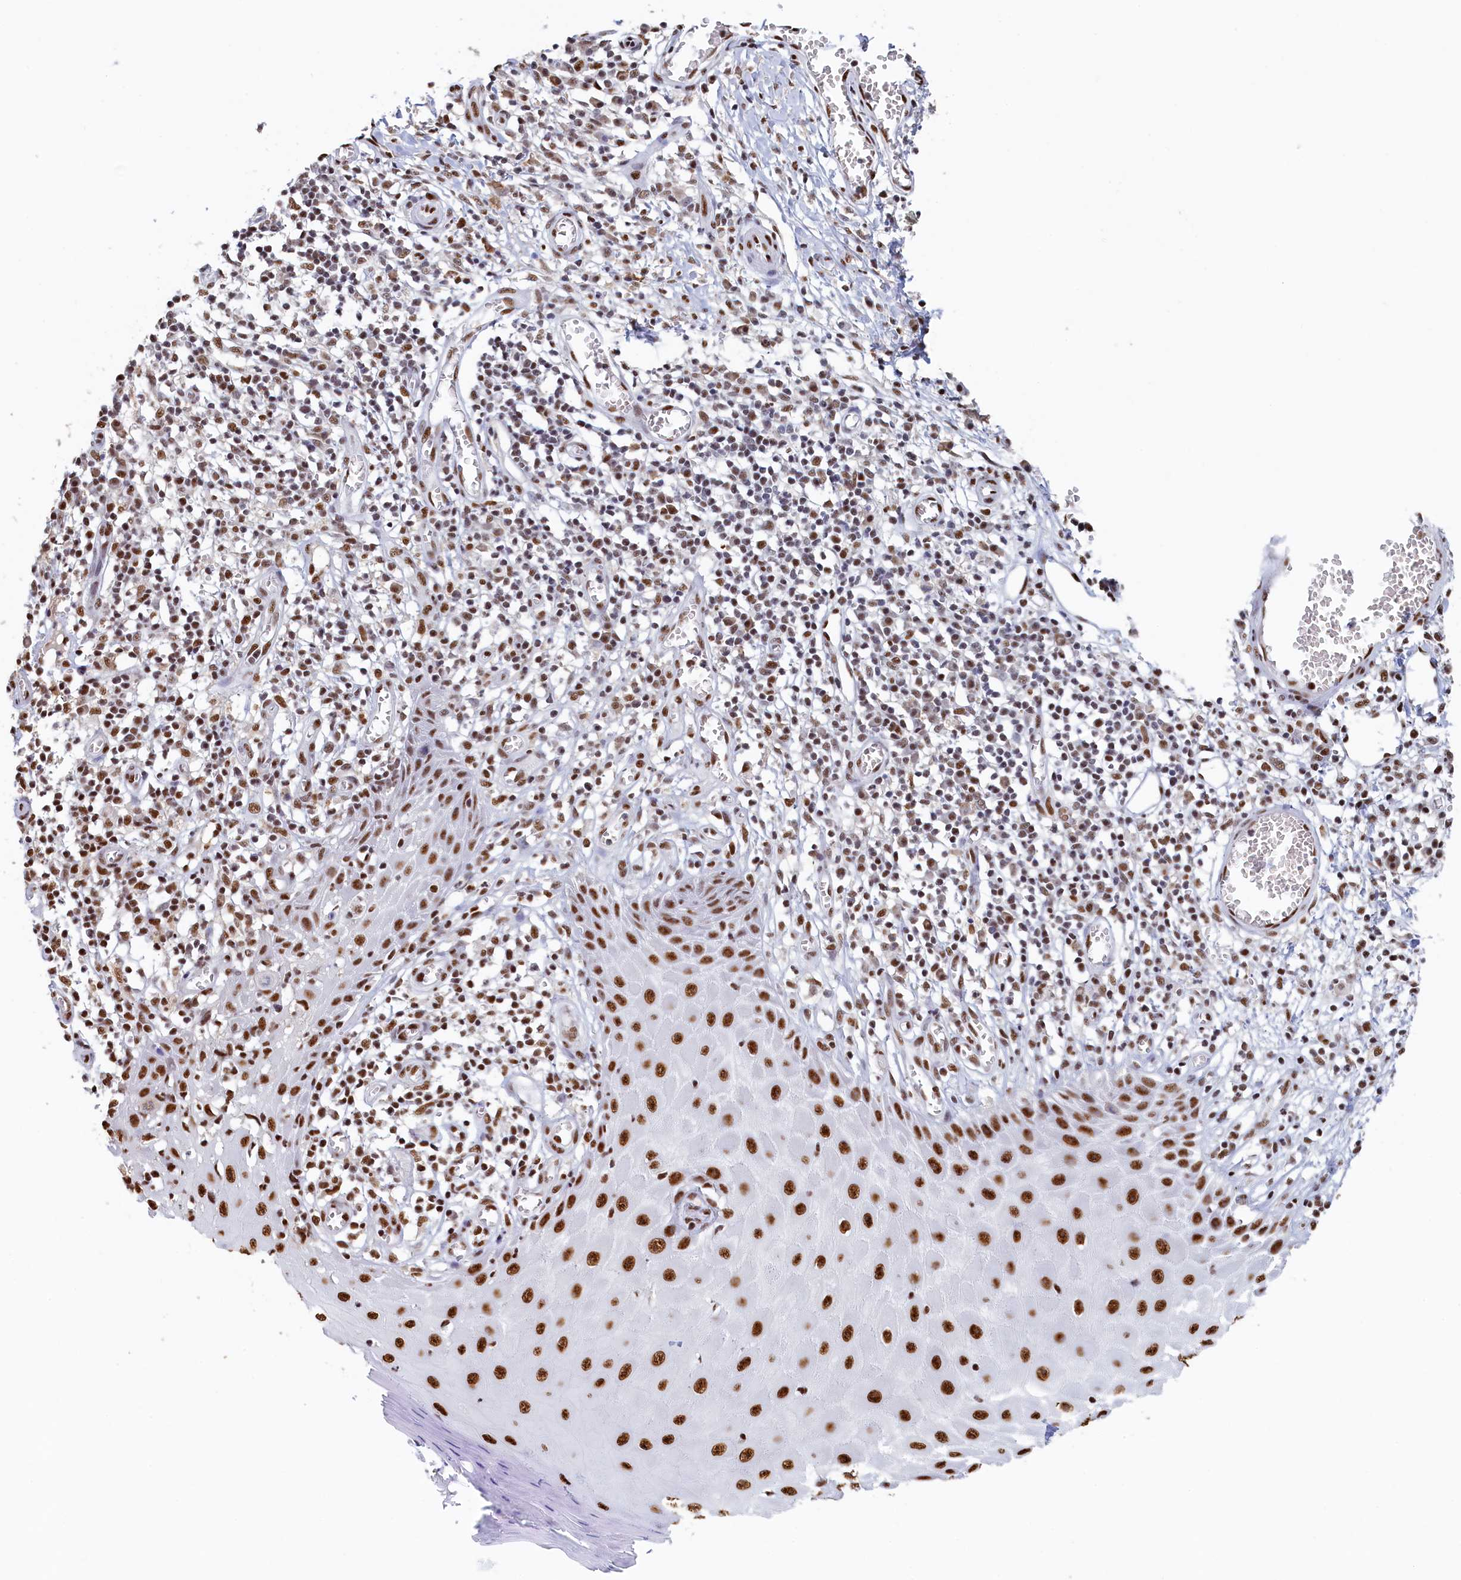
{"staining": {"intensity": "strong", "quantity": ">75%", "location": "nuclear"}, "tissue": "skin cancer", "cell_type": "Tumor cells", "image_type": "cancer", "snomed": [{"axis": "morphology", "description": "Squamous cell carcinoma, NOS"}, {"axis": "topography", "description": "Skin"}], "caption": "Skin squamous cell carcinoma stained with a protein marker demonstrates strong staining in tumor cells.", "gene": "MOSPD3", "patient": {"sex": "female", "age": 73}}